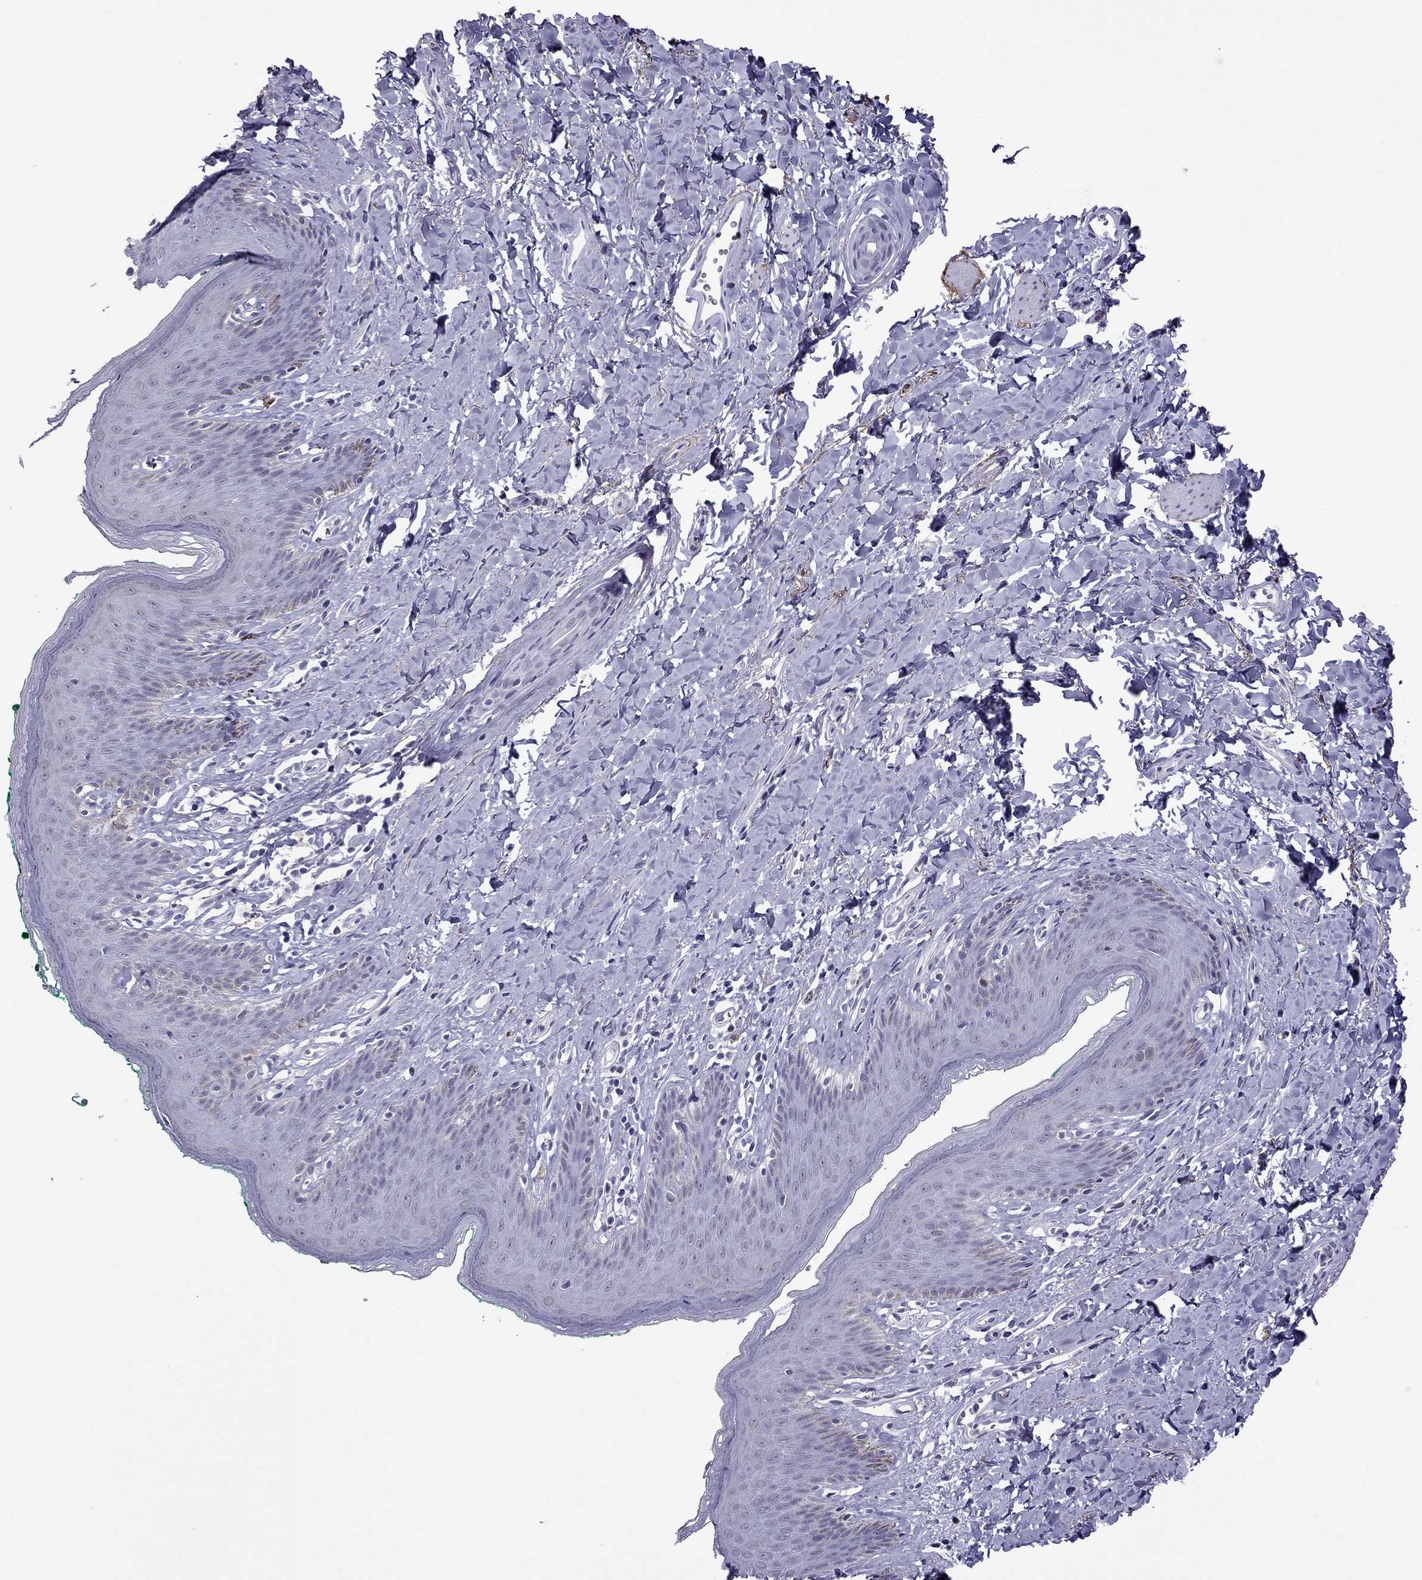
{"staining": {"intensity": "negative", "quantity": "none", "location": "none"}, "tissue": "skin", "cell_type": "Epidermal cells", "image_type": "normal", "snomed": [{"axis": "morphology", "description": "Normal tissue, NOS"}, {"axis": "topography", "description": "Vulva"}], "caption": "Protein analysis of unremarkable skin reveals no significant expression in epidermal cells. (IHC, brightfield microscopy, high magnification).", "gene": "MYLK3", "patient": {"sex": "female", "age": 66}}